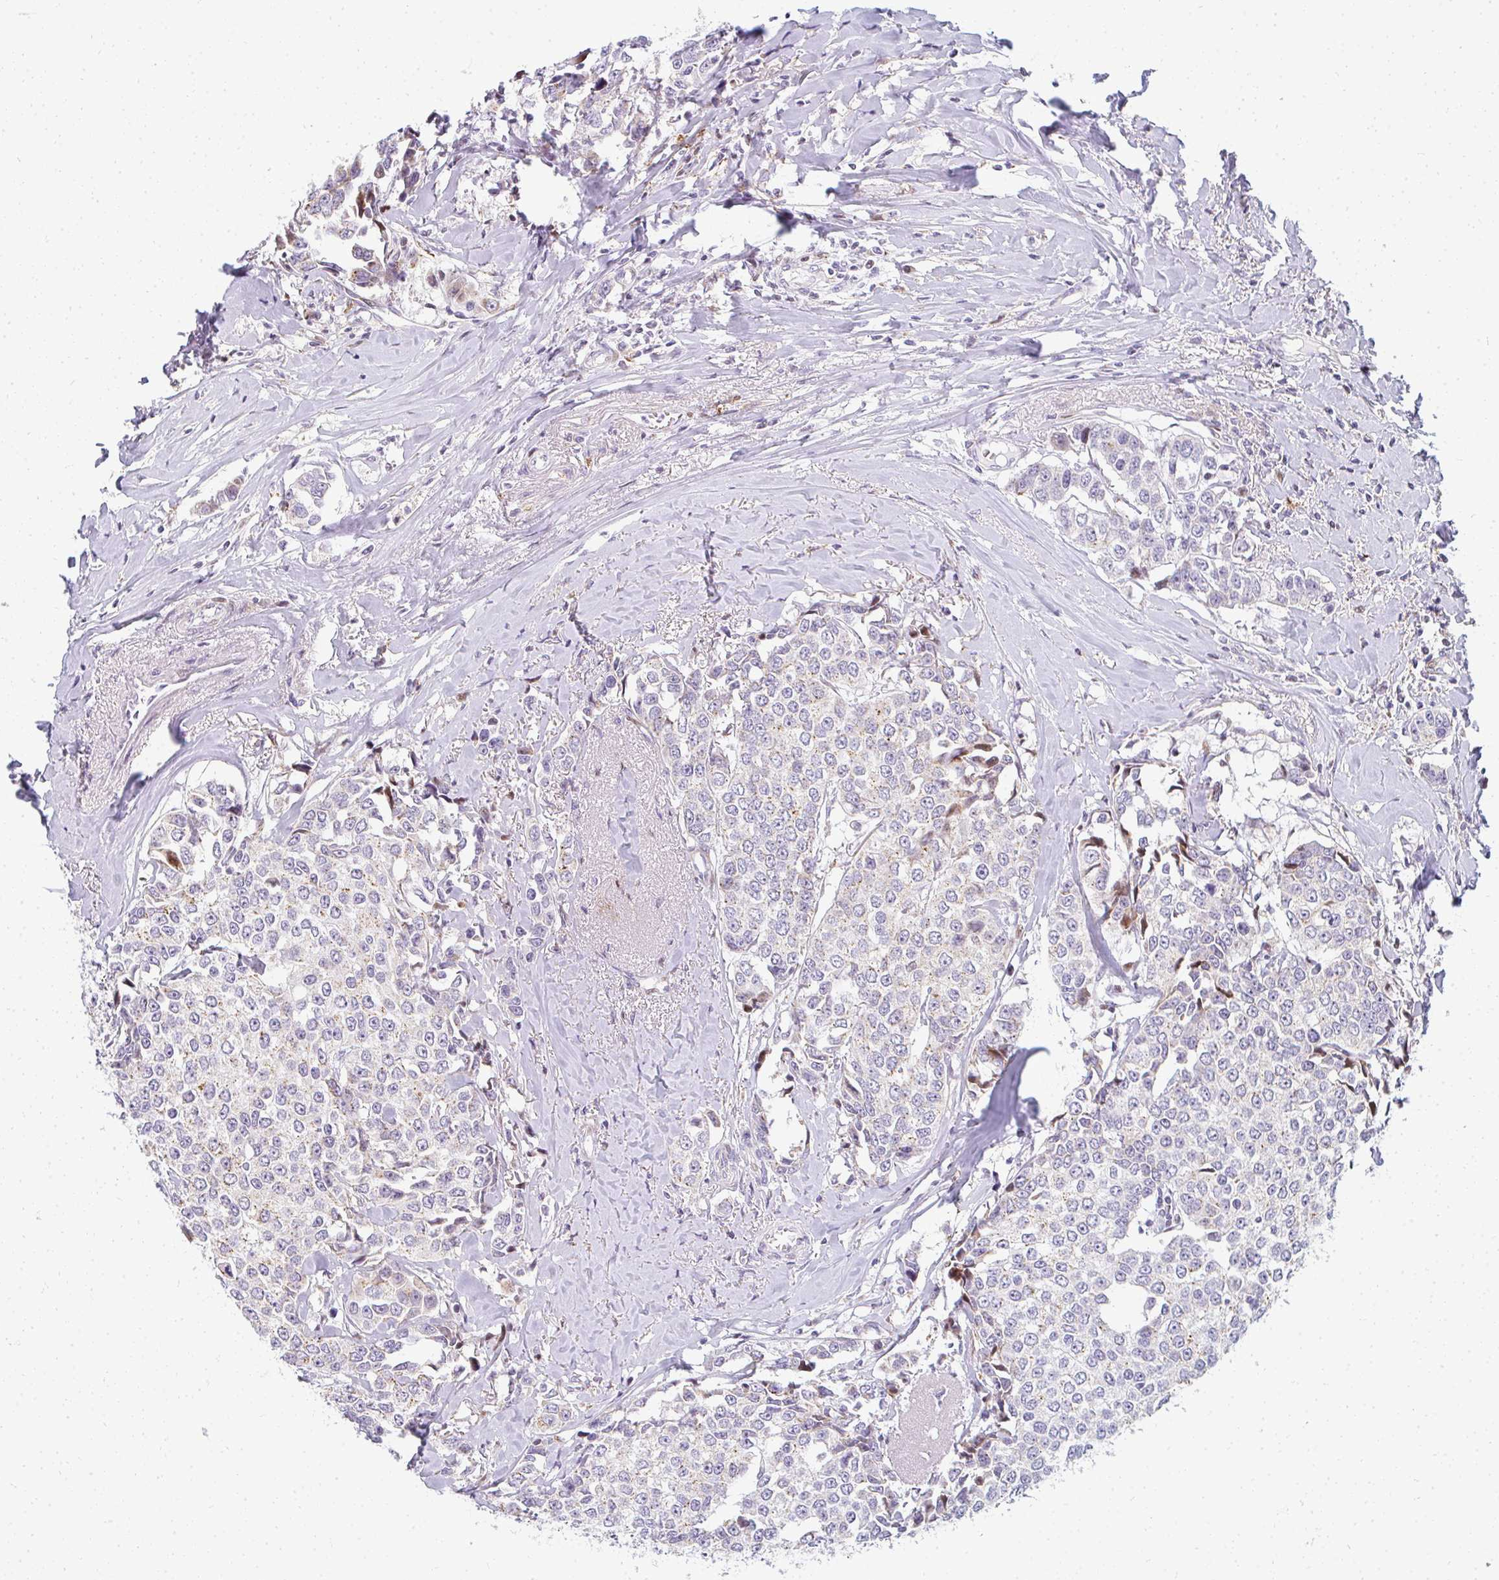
{"staining": {"intensity": "strong", "quantity": "<25%", "location": "cytoplasmic/membranous"}, "tissue": "breast cancer", "cell_type": "Tumor cells", "image_type": "cancer", "snomed": [{"axis": "morphology", "description": "Duct carcinoma"}, {"axis": "topography", "description": "Breast"}], "caption": "A brown stain labels strong cytoplasmic/membranous positivity of a protein in human breast cancer tumor cells.", "gene": "PLA2G5", "patient": {"sex": "female", "age": 80}}